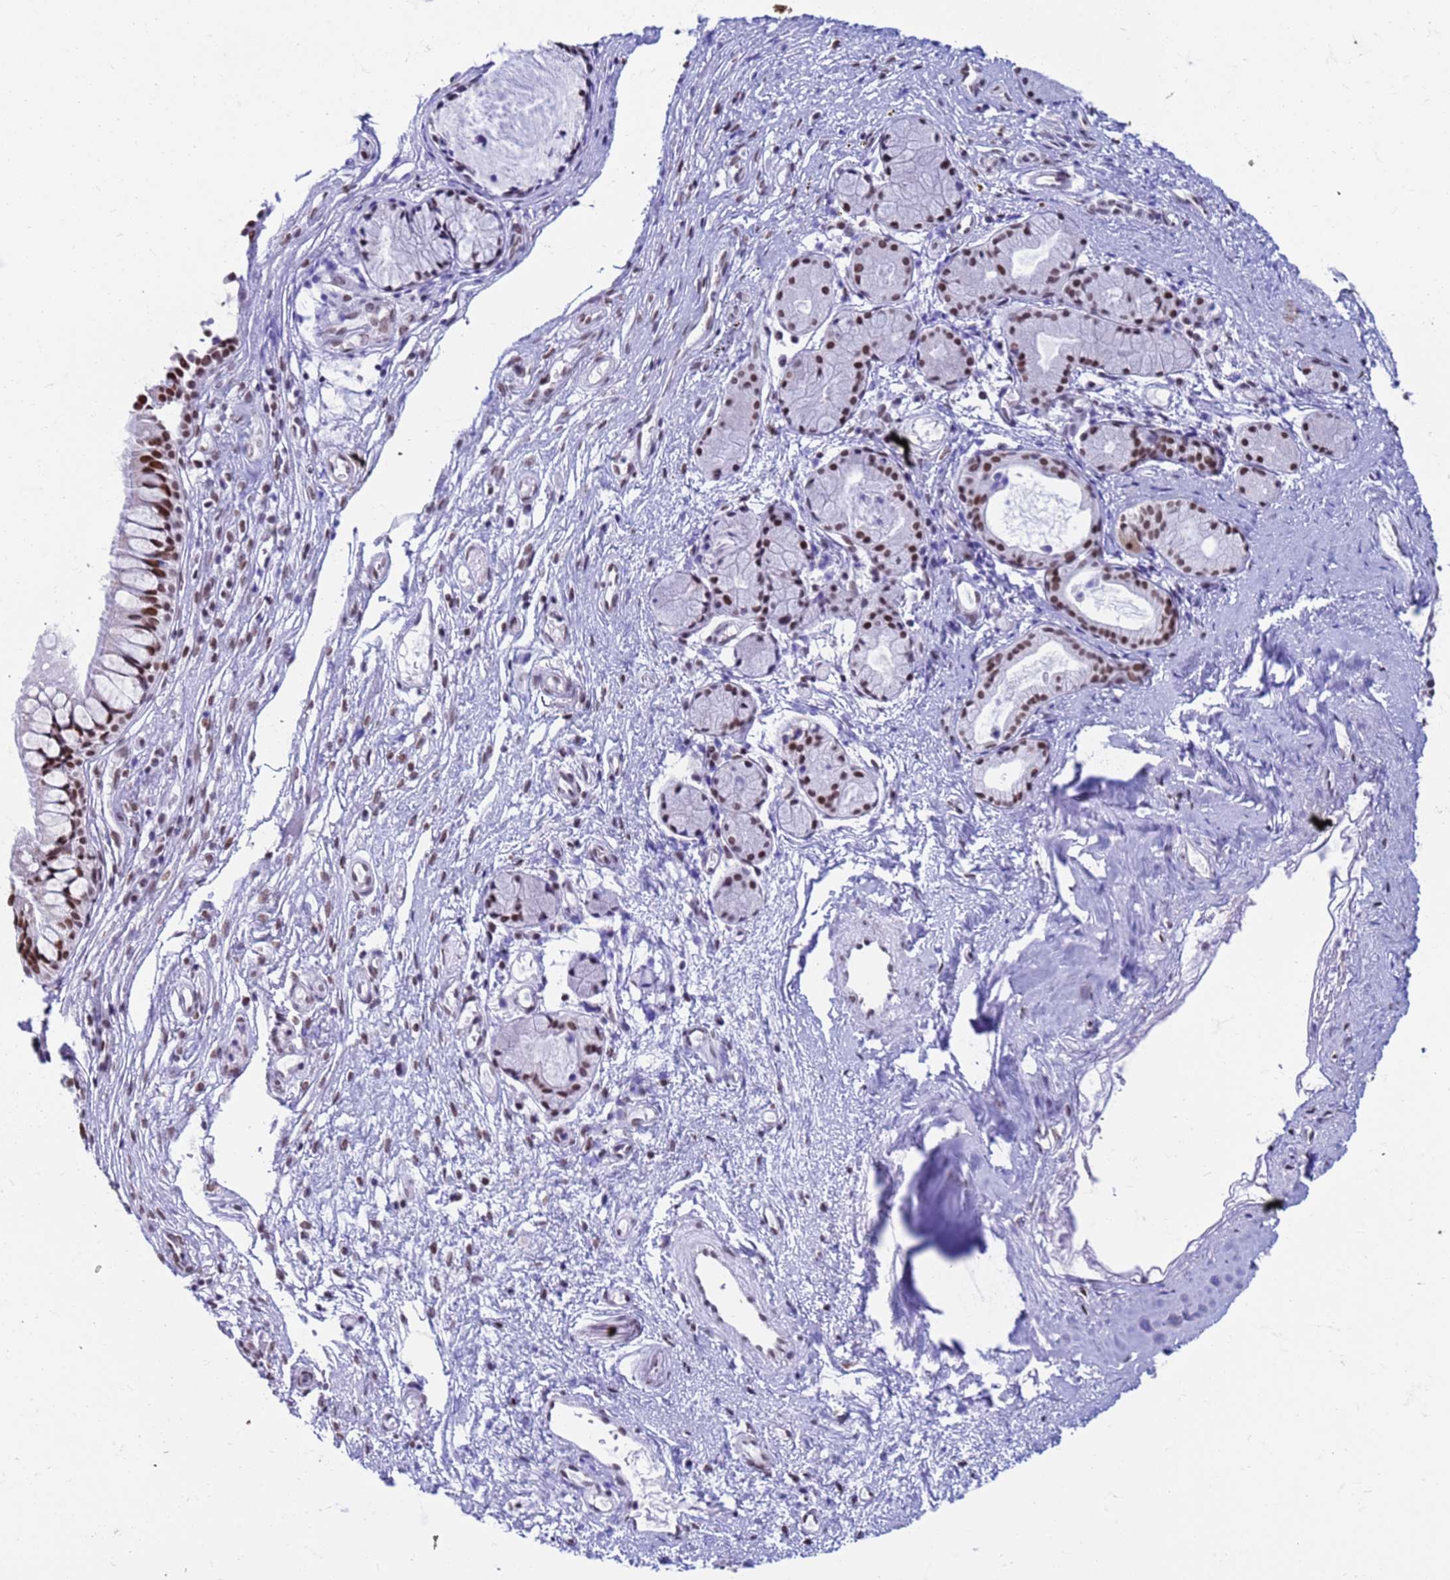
{"staining": {"intensity": "strong", "quantity": ">75%", "location": "nuclear"}, "tissue": "nasopharynx", "cell_type": "Respiratory epithelial cells", "image_type": "normal", "snomed": [{"axis": "morphology", "description": "Normal tissue, NOS"}, {"axis": "topography", "description": "Nasopharynx"}], "caption": "A brown stain shows strong nuclear positivity of a protein in respiratory epithelial cells of benign human nasopharynx.", "gene": "FAM170B", "patient": {"sex": "male", "age": 82}}